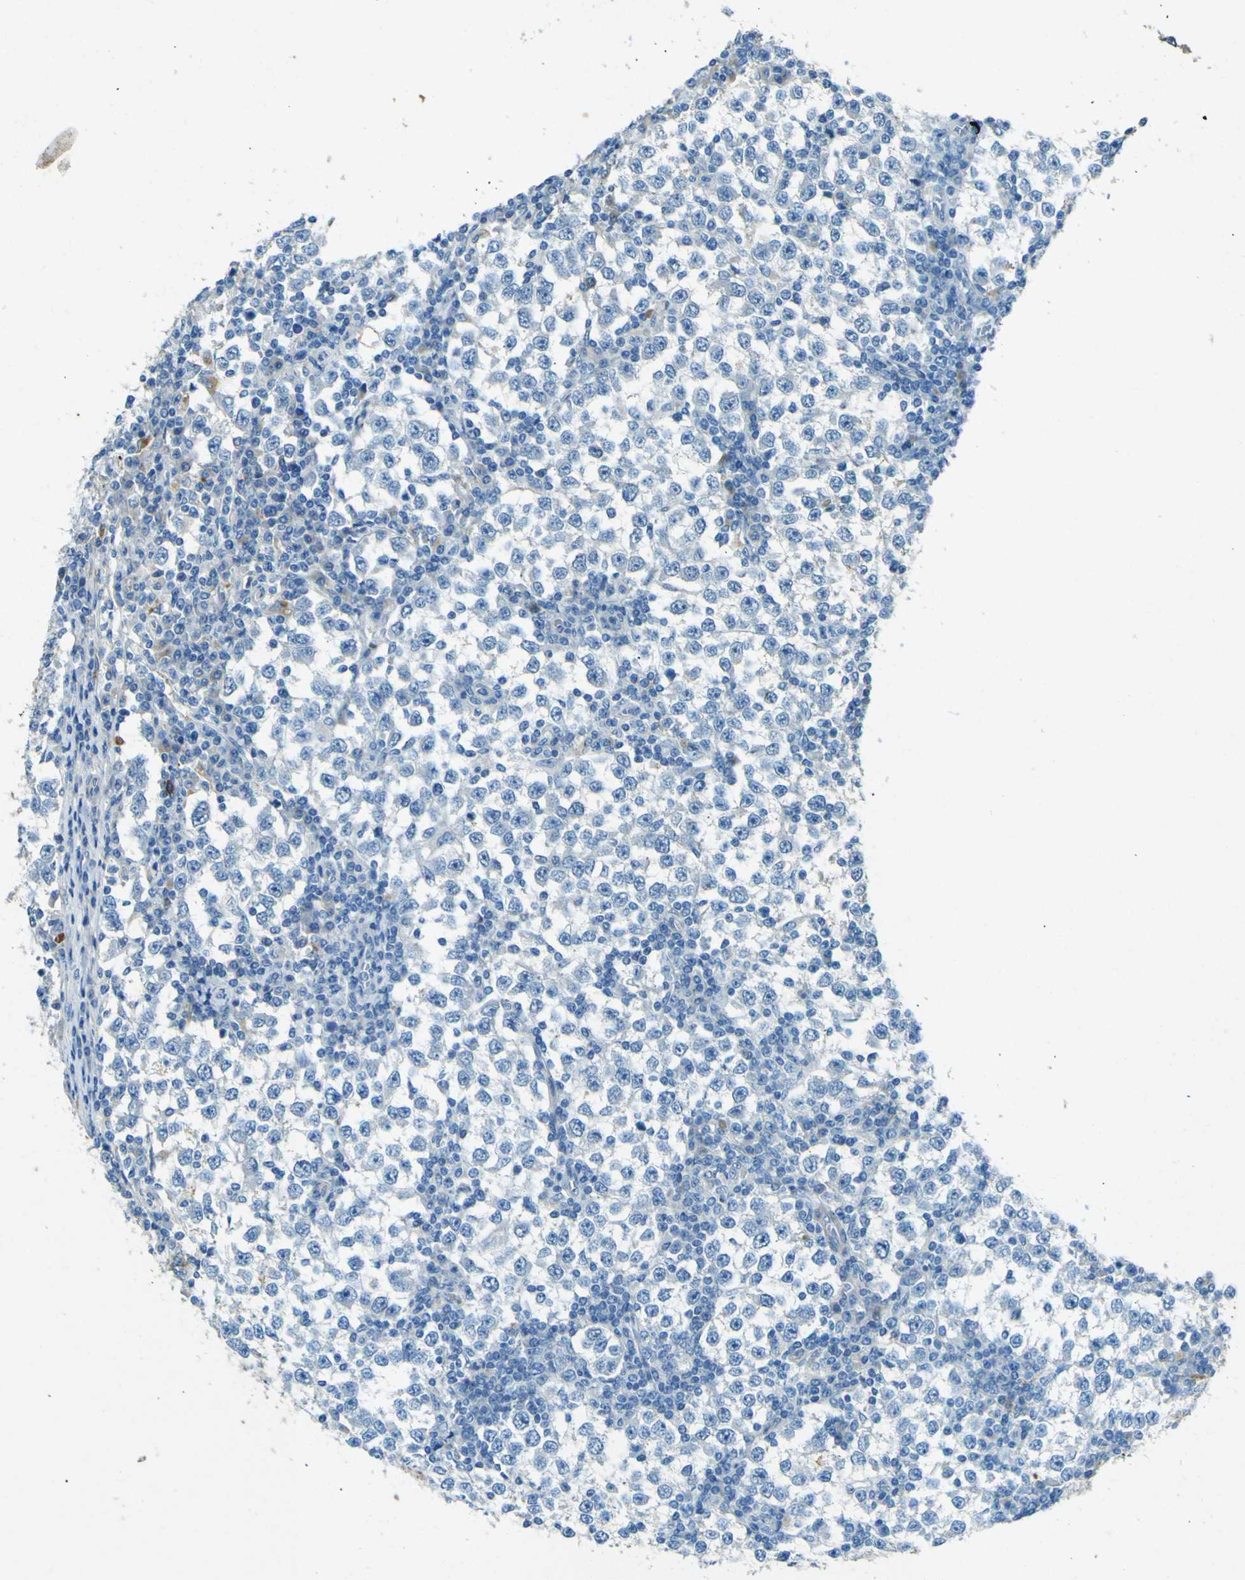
{"staining": {"intensity": "negative", "quantity": "none", "location": "none"}, "tissue": "testis cancer", "cell_type": "Tumor cells", "image_type": "cancer", "snomed": [{"axis": "morphology", "description": "Seminoma, NOS"}, {"axis": "topography", "description": "Testis"}], "caption": "The image exhibits no significant expression in tumor cells of seminoma (testis).", "gene": "PDE9A", "patient": {"sex": "male", "age": 65}}